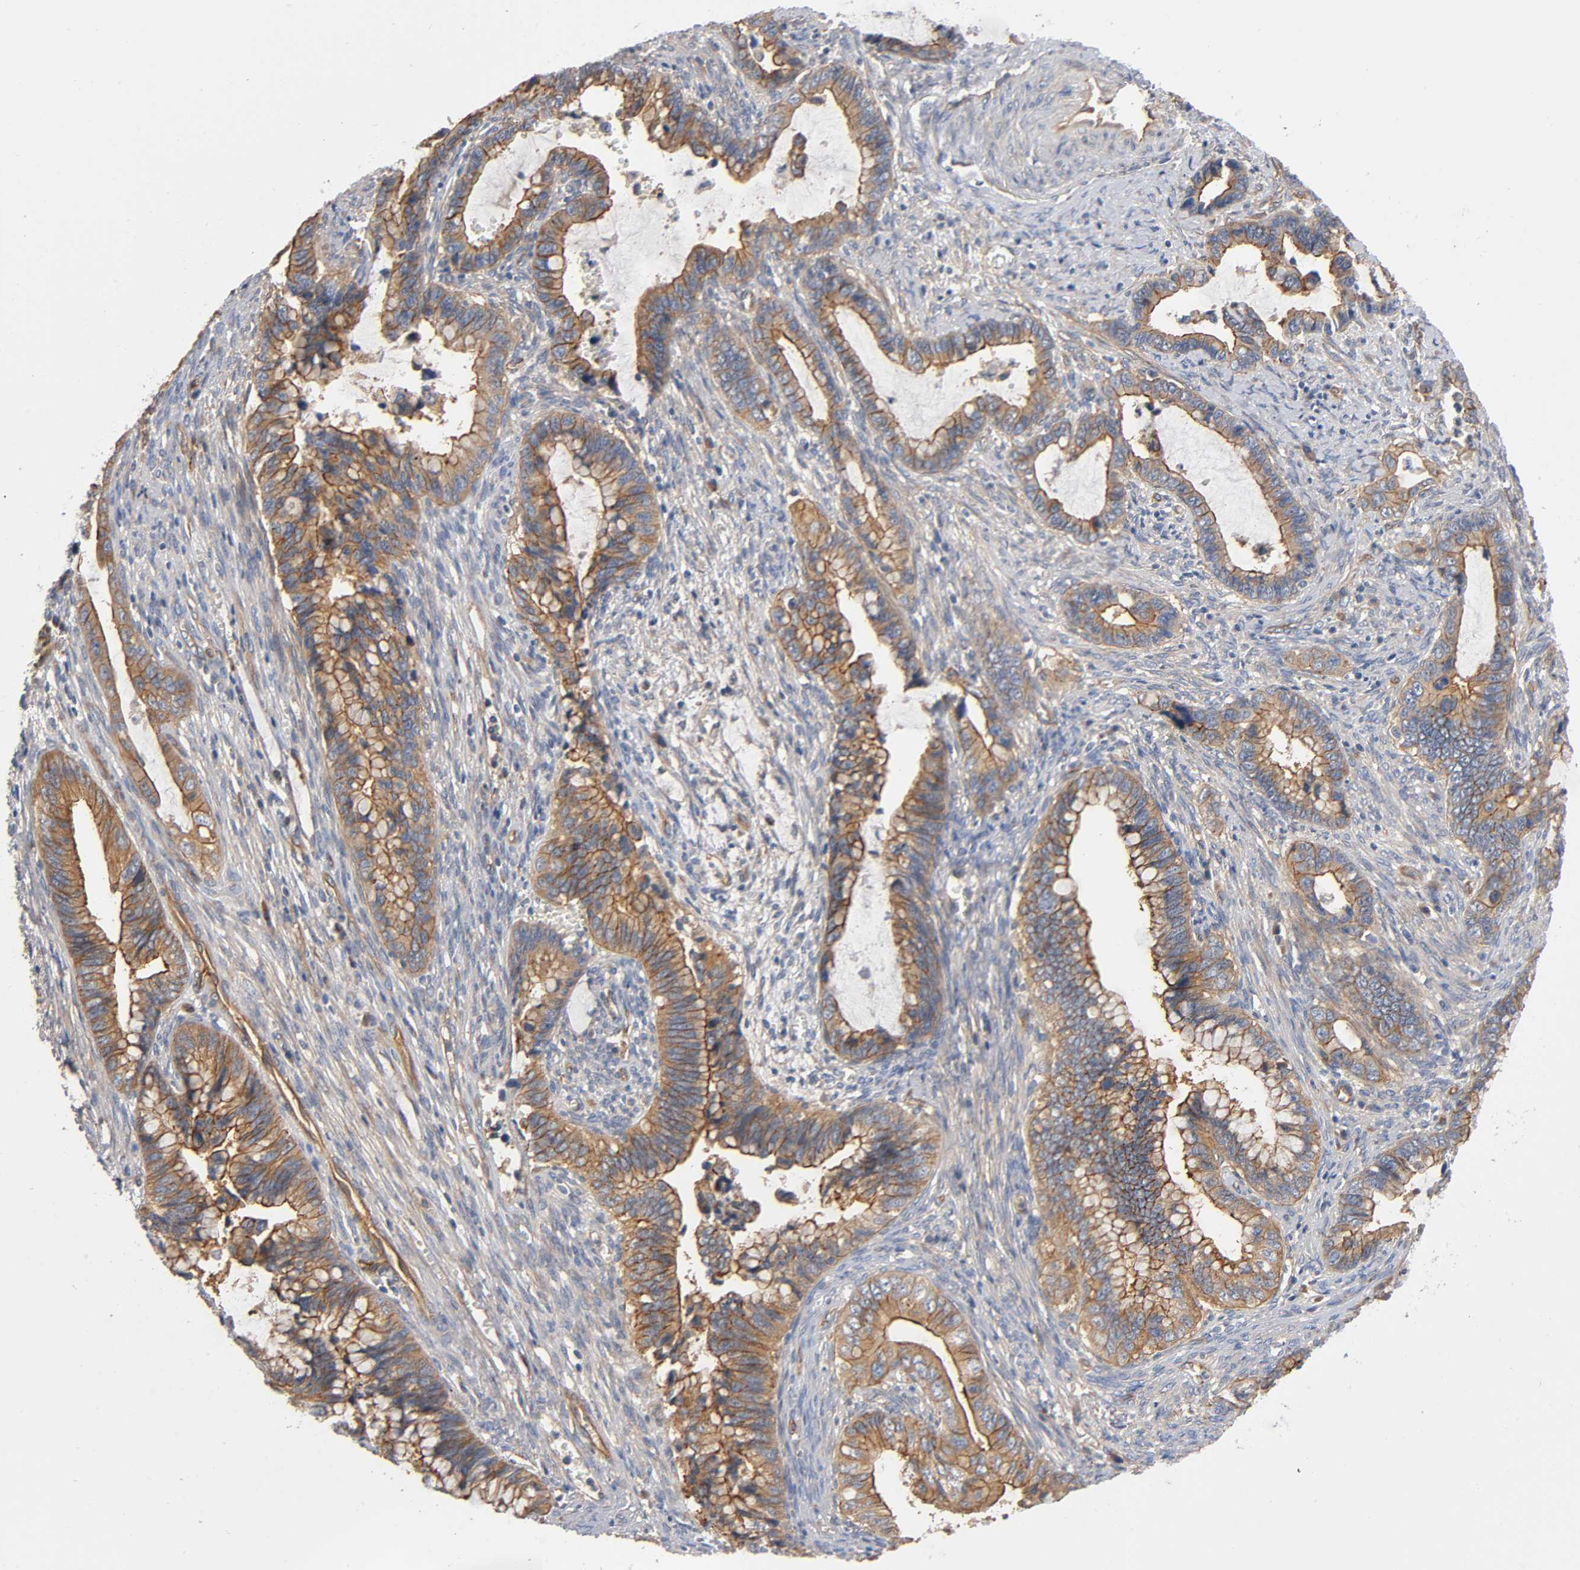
{"staining": {"intensity": "moderate", "quantity": ">75%", "location": "cytoplasmic/membranous"}, "tissue": "cervical cancer", "cell_type": "Tumor cells", "image_type": "cancer", "snomed": [{"axis": "morphology", "description": "Adenocarcinoma, NOS"}, {"axis": "topography", "description": "Cervix"}], "caption": "Immunohistochemistry (IHC) of adenocarcinoma (cervical) exhibits medium levels of moderate cytoplasmic/membranous staining in approximately >75% of tumor cells.", "gene": "MARS1", "patient": {"sex": "female", "age": 44}}